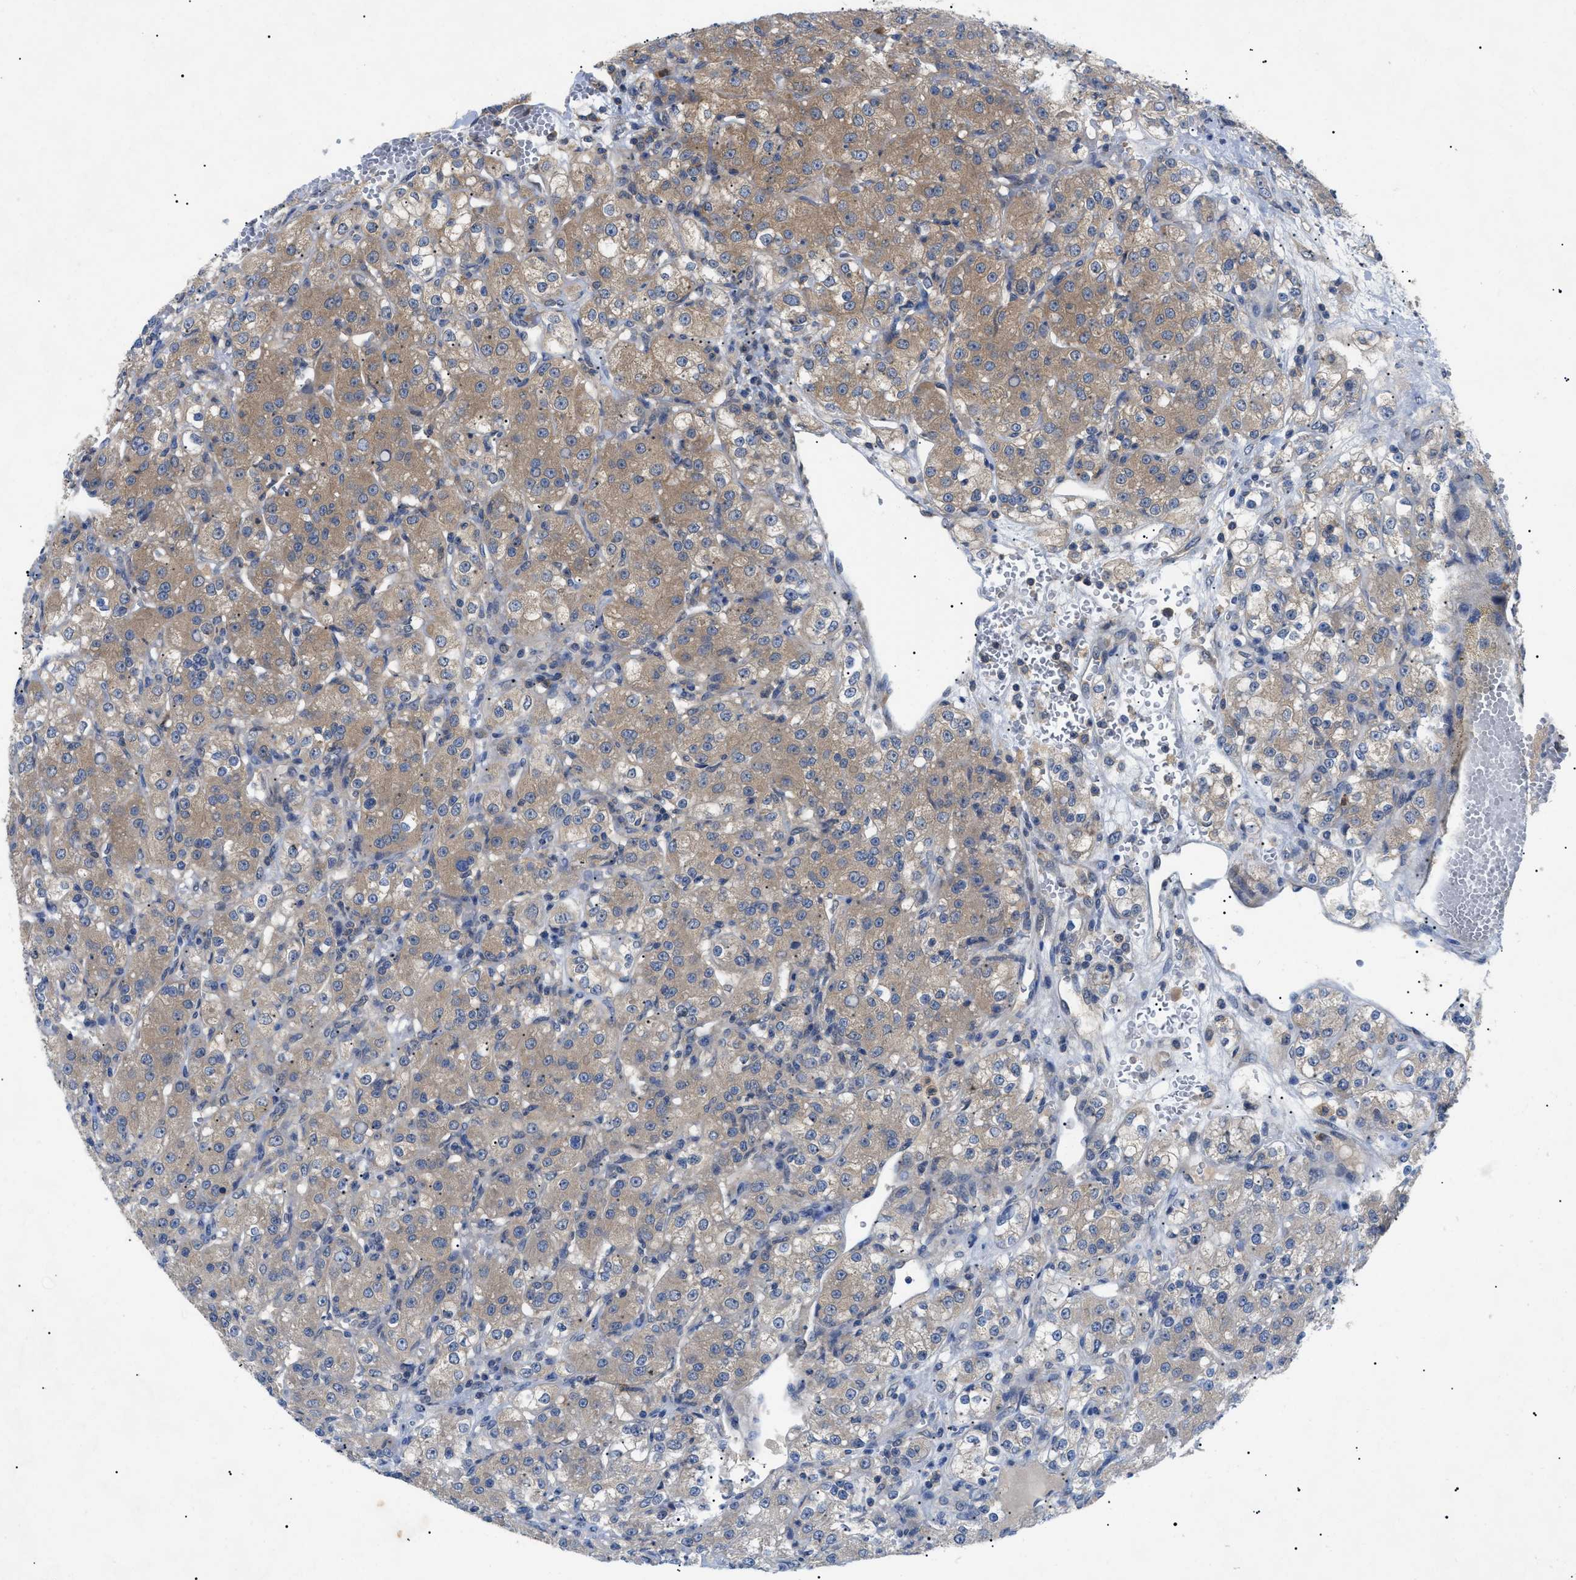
{"staining": {"intensity": "weak", "quantity": ">75%", "location": "cytoplasmic/membranous"}, "tissue": "renal cancer", "cell_type": "Tumor cells", "image_type": "cancer", "snomed": [{"axis": "morphology", "description": "Normal tissue, NOS"}, {"axis": "morphology", "description": "Adenocarcinoma, NOS"}, {"axis": "topography", "description": "Kidney"}], "caption": "Immunohistochemical staining of human adenocarcinoma (renal) shows weak cytoplasmic/membranous protein staining in about >75% of tumor cells. The protein of interest is stained brown, and the nuclei are stained in blue (DAB IHC with brightfield microscopy, high magnification).", "gene": "RIPK1", "patient": {"sex": "male", "age": 61}}